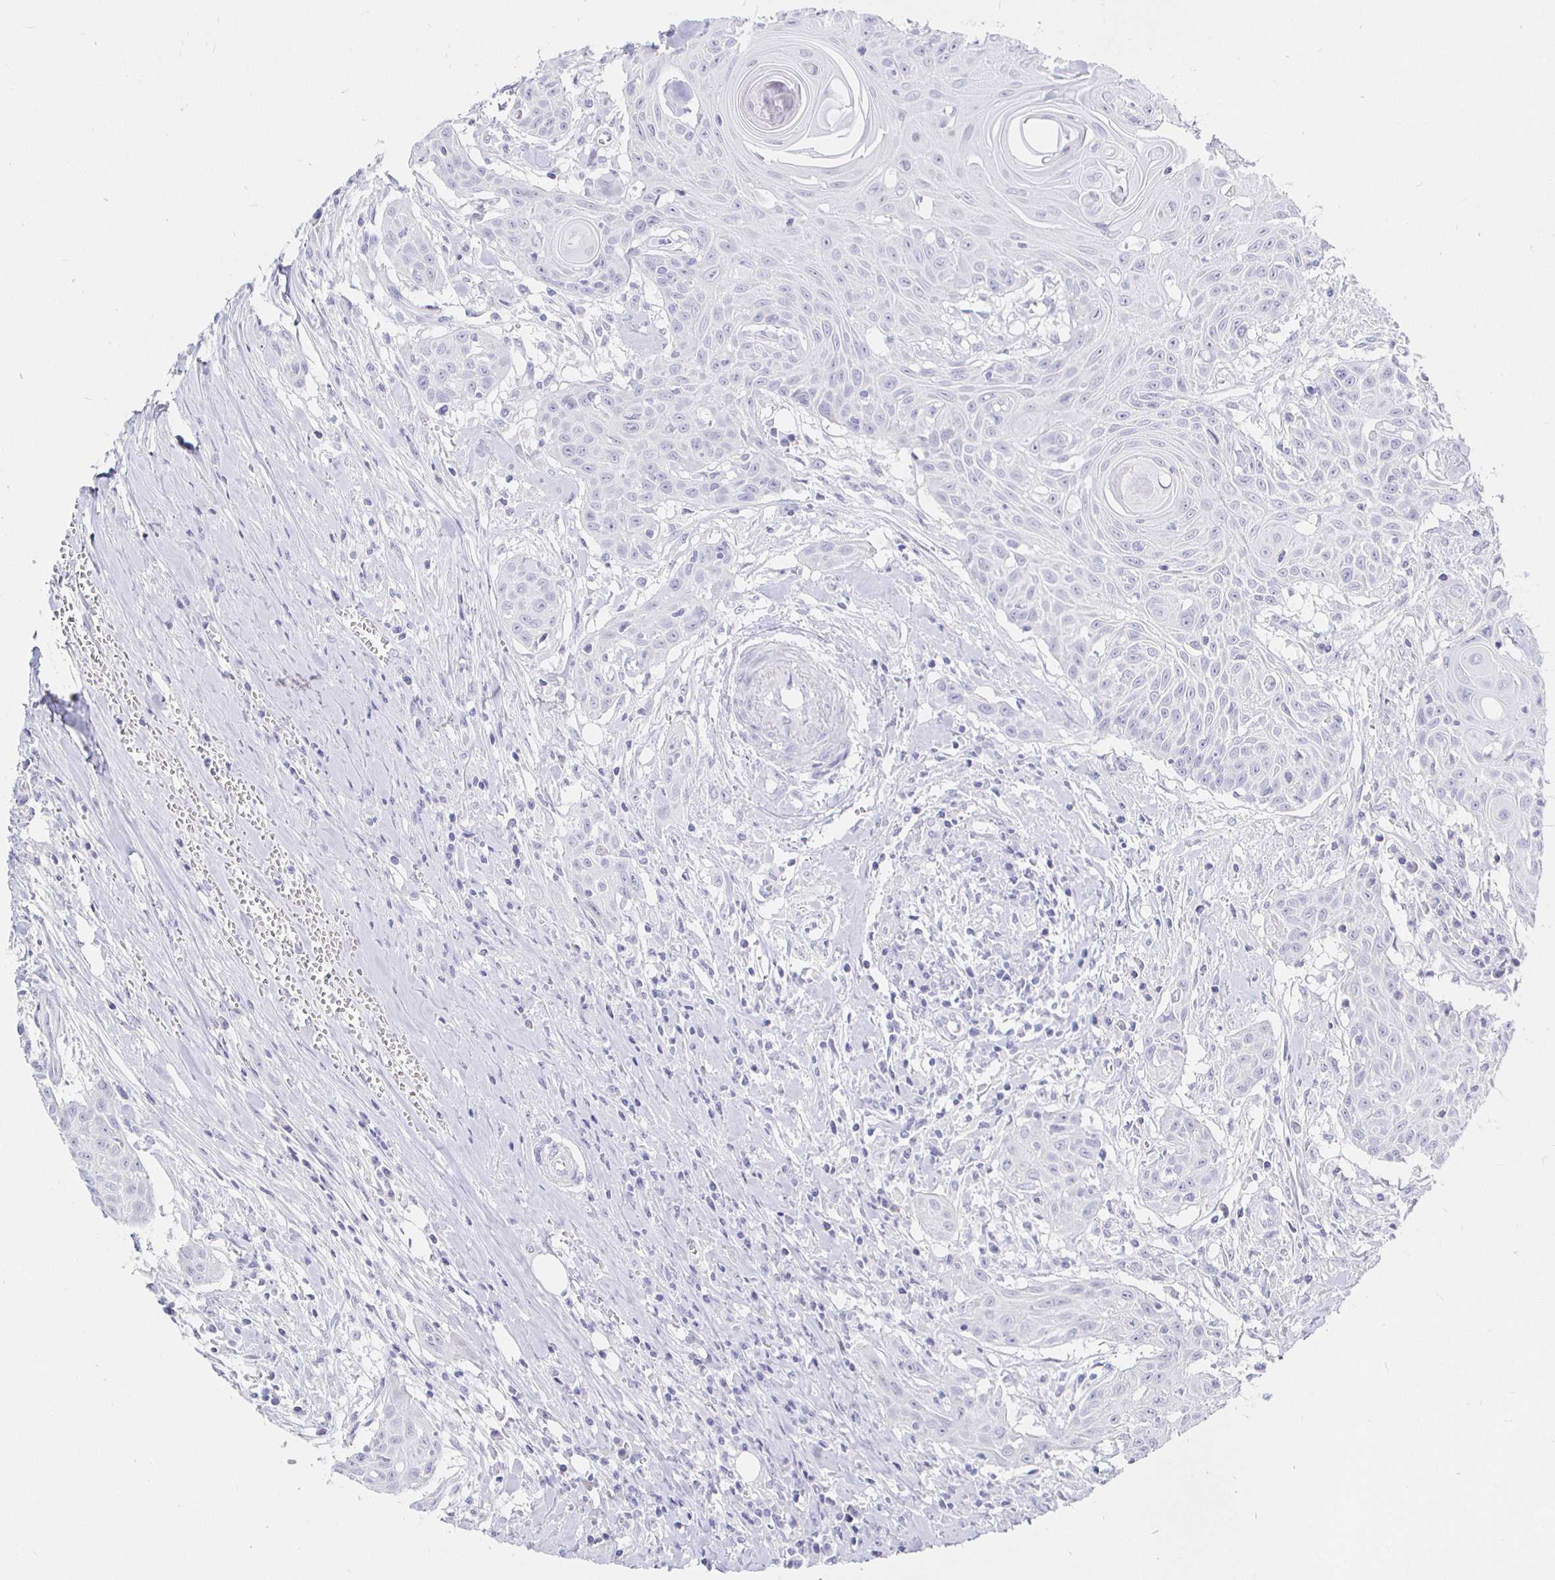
{"staining": {"intensity": "negative", "quantity": "none", "location": "none"}, "tissue": "head and neck cancer", "cell_type": "Tumor cells", "image_type": "cancer", "snomed": [{"axis": "morphology", "description": "Squamous cell carcinoma, NOS"}, {"axis": "topography", "description": "Lymph node"}, {"axis": "topography", "description": "Salivary gland"}, {"axis": "topography", "description": "Head-Neck"}], "caption": "Protein analysis of head and neck cancer (squamous cell carcinoma) shows no significant staining in tumor cells.", "gene": "CR2", "patient": {"sex": "female", "age": 74}}